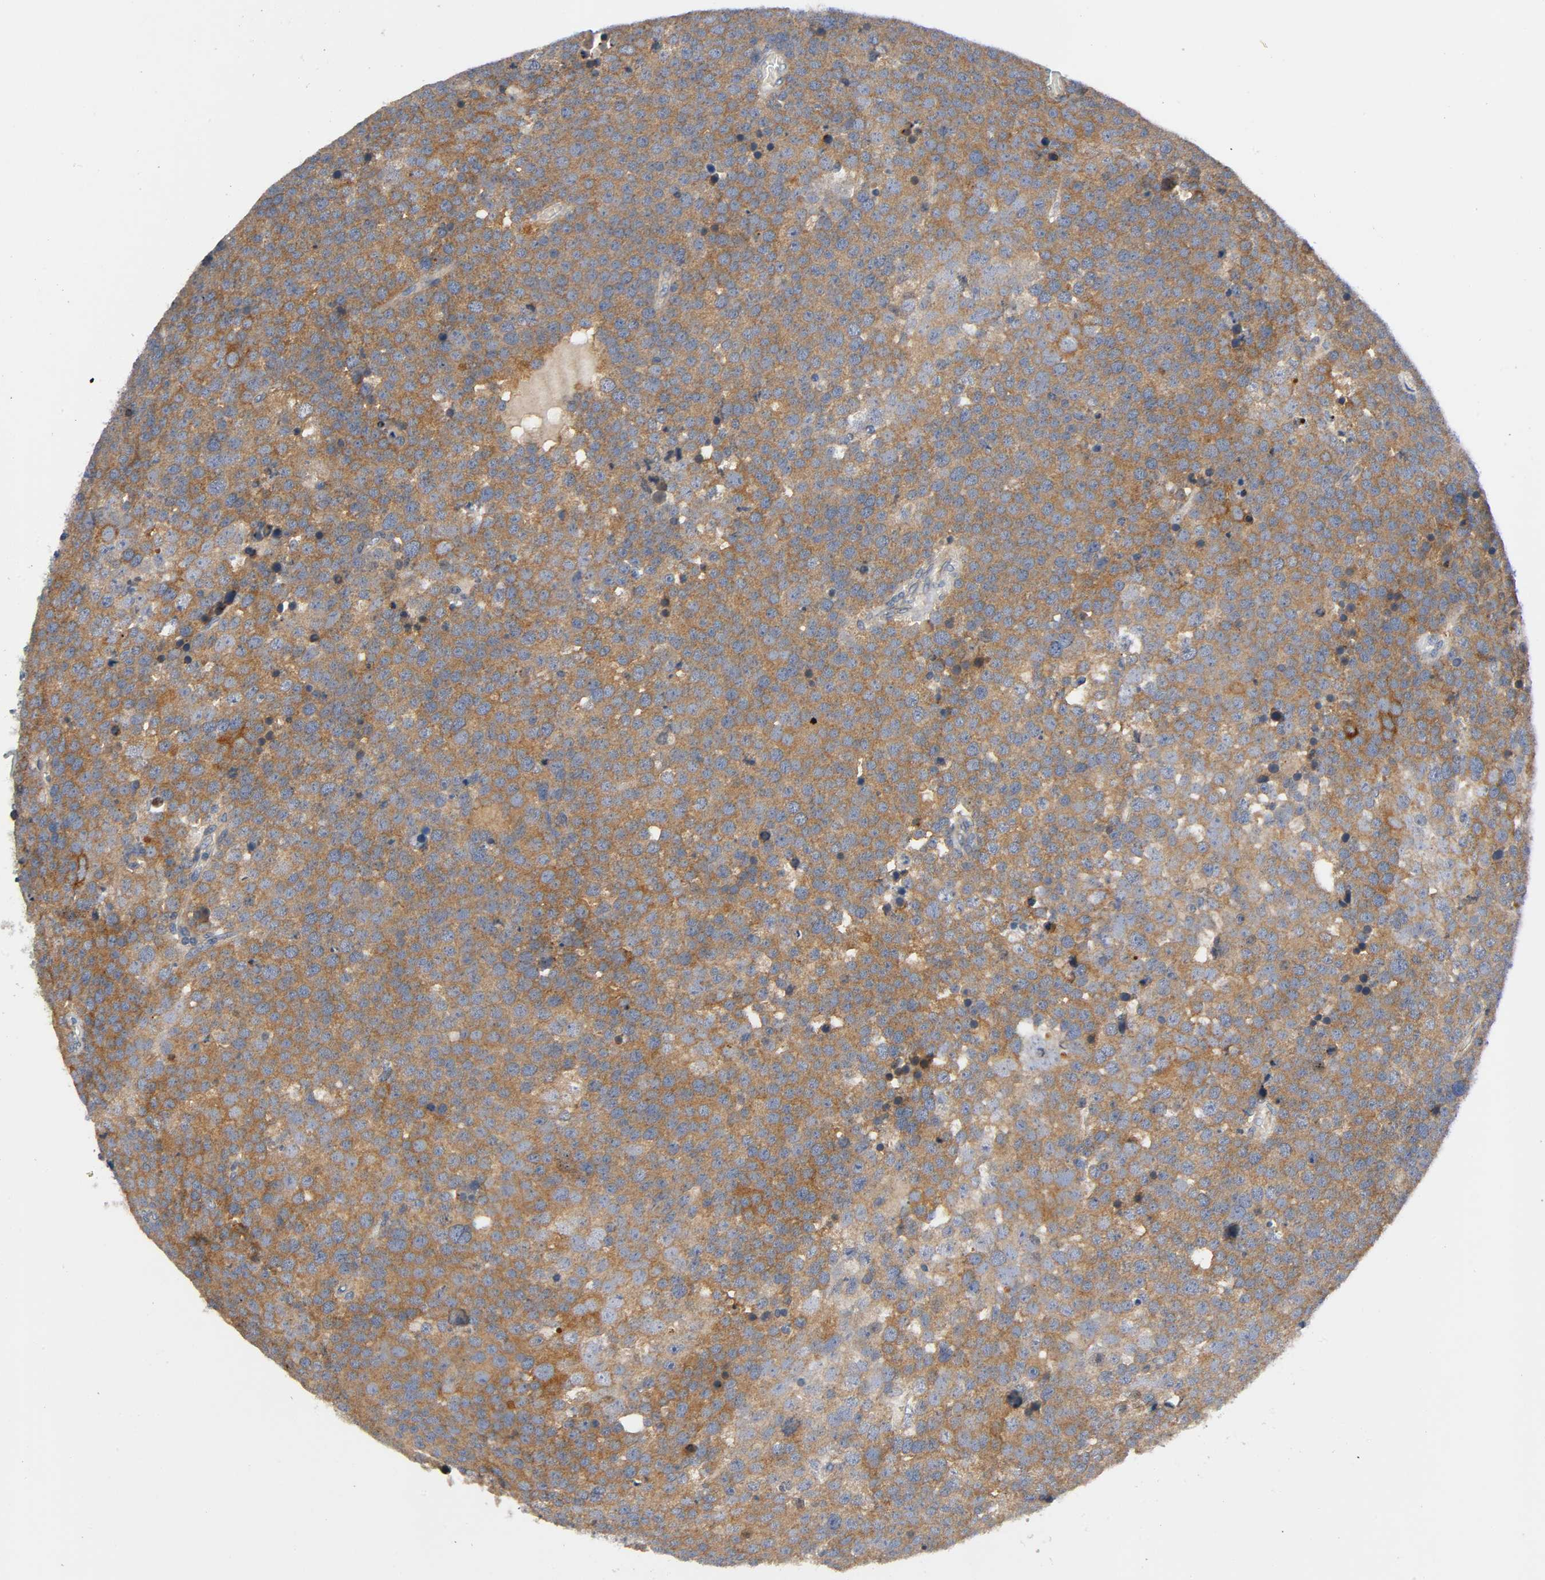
{"staining": {"intensity": "moderate", "quantity": ">75%", "location": "cytoplasmic/membranous"}, "tissue": "testis cancer", "cell_type": "Tumor cells", "image_type": "cancer", "snomed": [{"axis": "morphology", "description": "Seminoma, NOS"}, {"axis": "topography", "description": "Testis"}], "caption": "An image showing moderate cytoplasmic/membranous expression in about >75% of tumor cells in testis cancer, as visualized by brown immunohistochemical staining.", "gene": "HDAC6", "patient": {"sex": "male", "age": 71}}